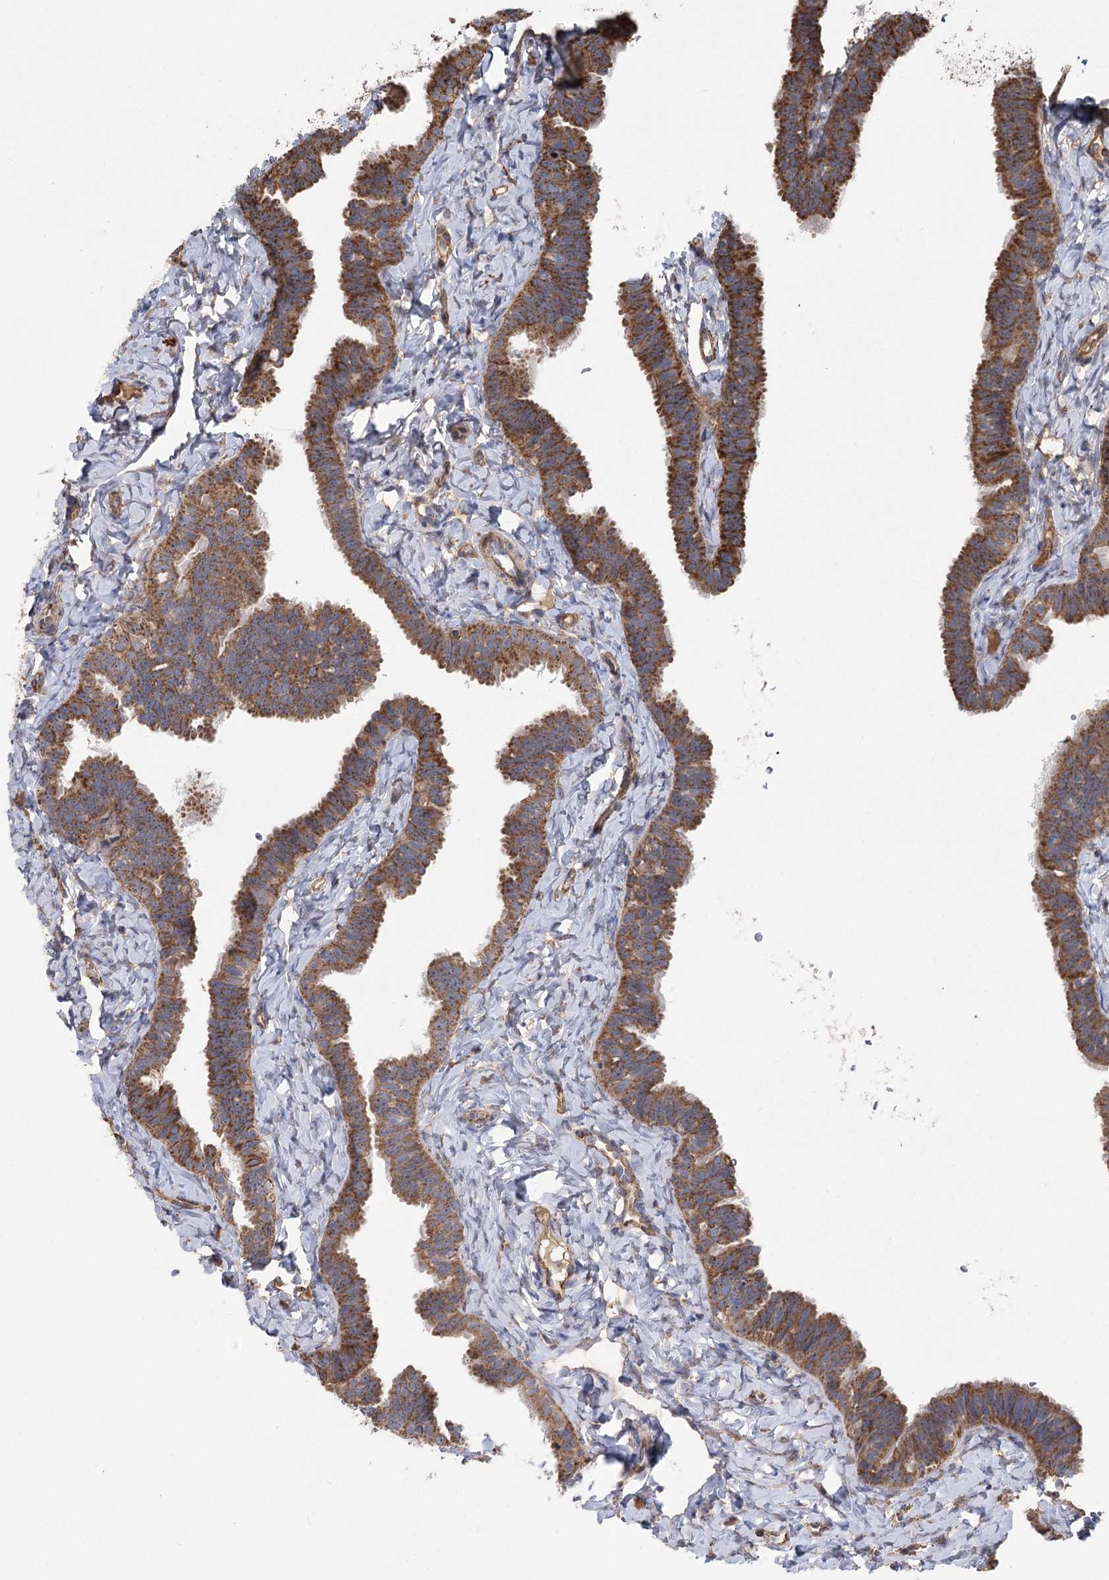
{"staining": {"intensity": "moderate", "quantity": ">75%", "location": "cytoplasmic/membranous"}, "tissue": "fallopian tube", "cell_type": "Glandular cells", "image_type": "normal", "snomed": [{"axis": "morphology", "description": "Normal tissue, NOS"}, {"axis": "topography", "description": "Fallopian tube"}], "caption": "Protein staining by immunohistochemistry reveals moderate cytoplasmic/membranous expression in approximately >75% of glandular cells in benign fallopian tube.", "gene": "RWDD4", "patient": {"sex": "female", "age": 65}}